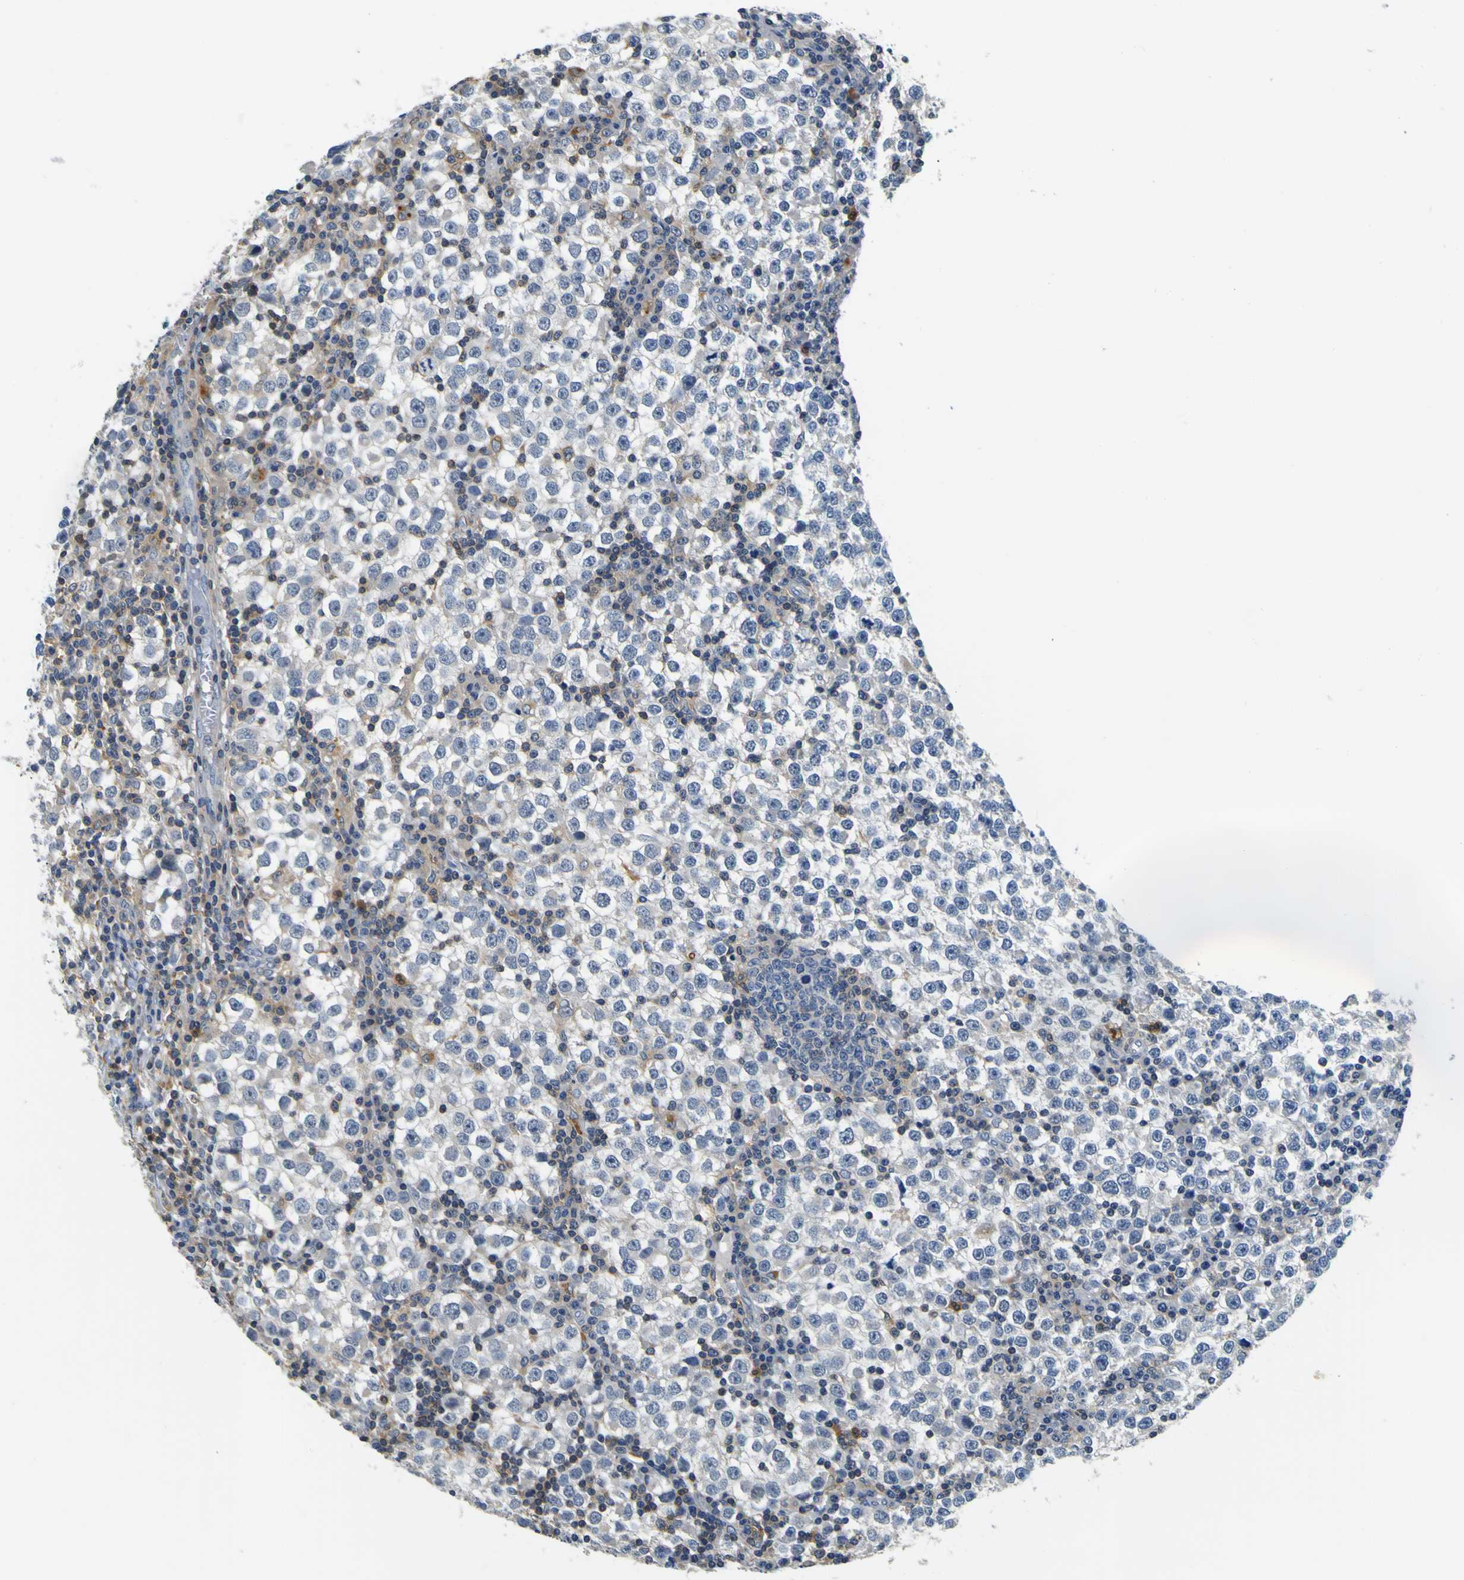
{"staining": {"intensity": "weak", "quantity": "<25%", "location": "cytoplasmic/membranous"}, "tissue": "testis cancer", "cell_type": "Tumor cells", "image_type": "cancer", "snomed": [{"axis": "morphology", "description": "Seminoma, NOS"}, {"axis": "topography", "description": "Testis"}], "caption": "This micrograph is of testis cancer stained with immunohistochemistry (IHC) to label a protein in brown with the nuclei are counter-stained blue. There is no staining in tumor cells.", "gene": "TNIK", "patient": {"sex": "male", "age": 65}}